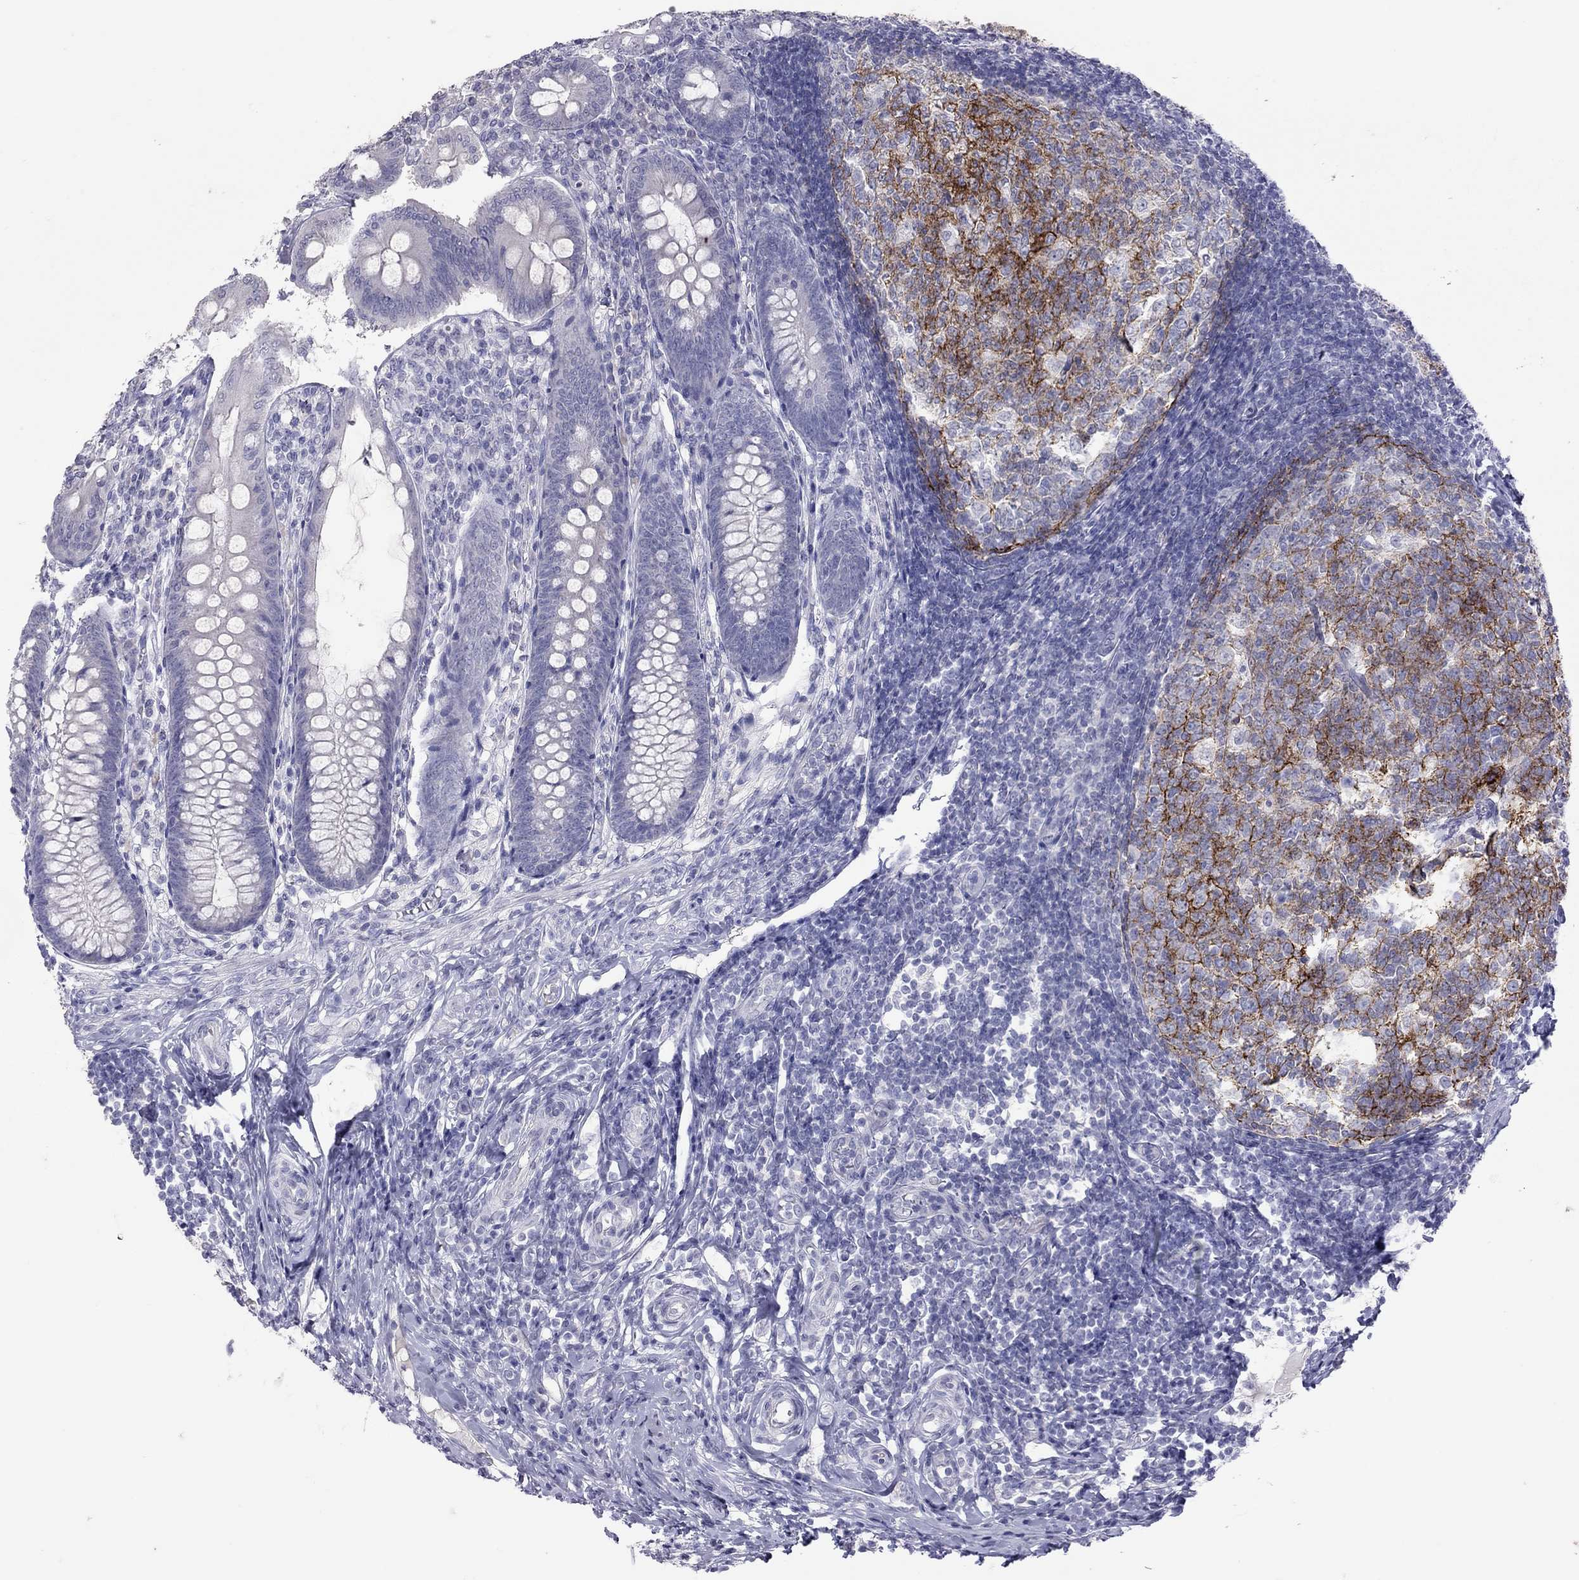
{"staining": {"intensity": "negative", "quantity": "none", "location": "none"}, "tissue": "appendix", "cell_type": "Glandular cells", "image_type": "normal", "snomed": [{"axis": "morphology", "description": "Normal tissue, NOS"}, {"axis": "morphology", "description": "Inflammation, NOS"}, {"axis": "topography", "description": "Appendix"}], "caption": "Appendix stained for a protein using immunohistochemistry demonstrates no expression glandular cells.", "gene": "MUC16", "patient": {"sex": "male", "age": 16}}